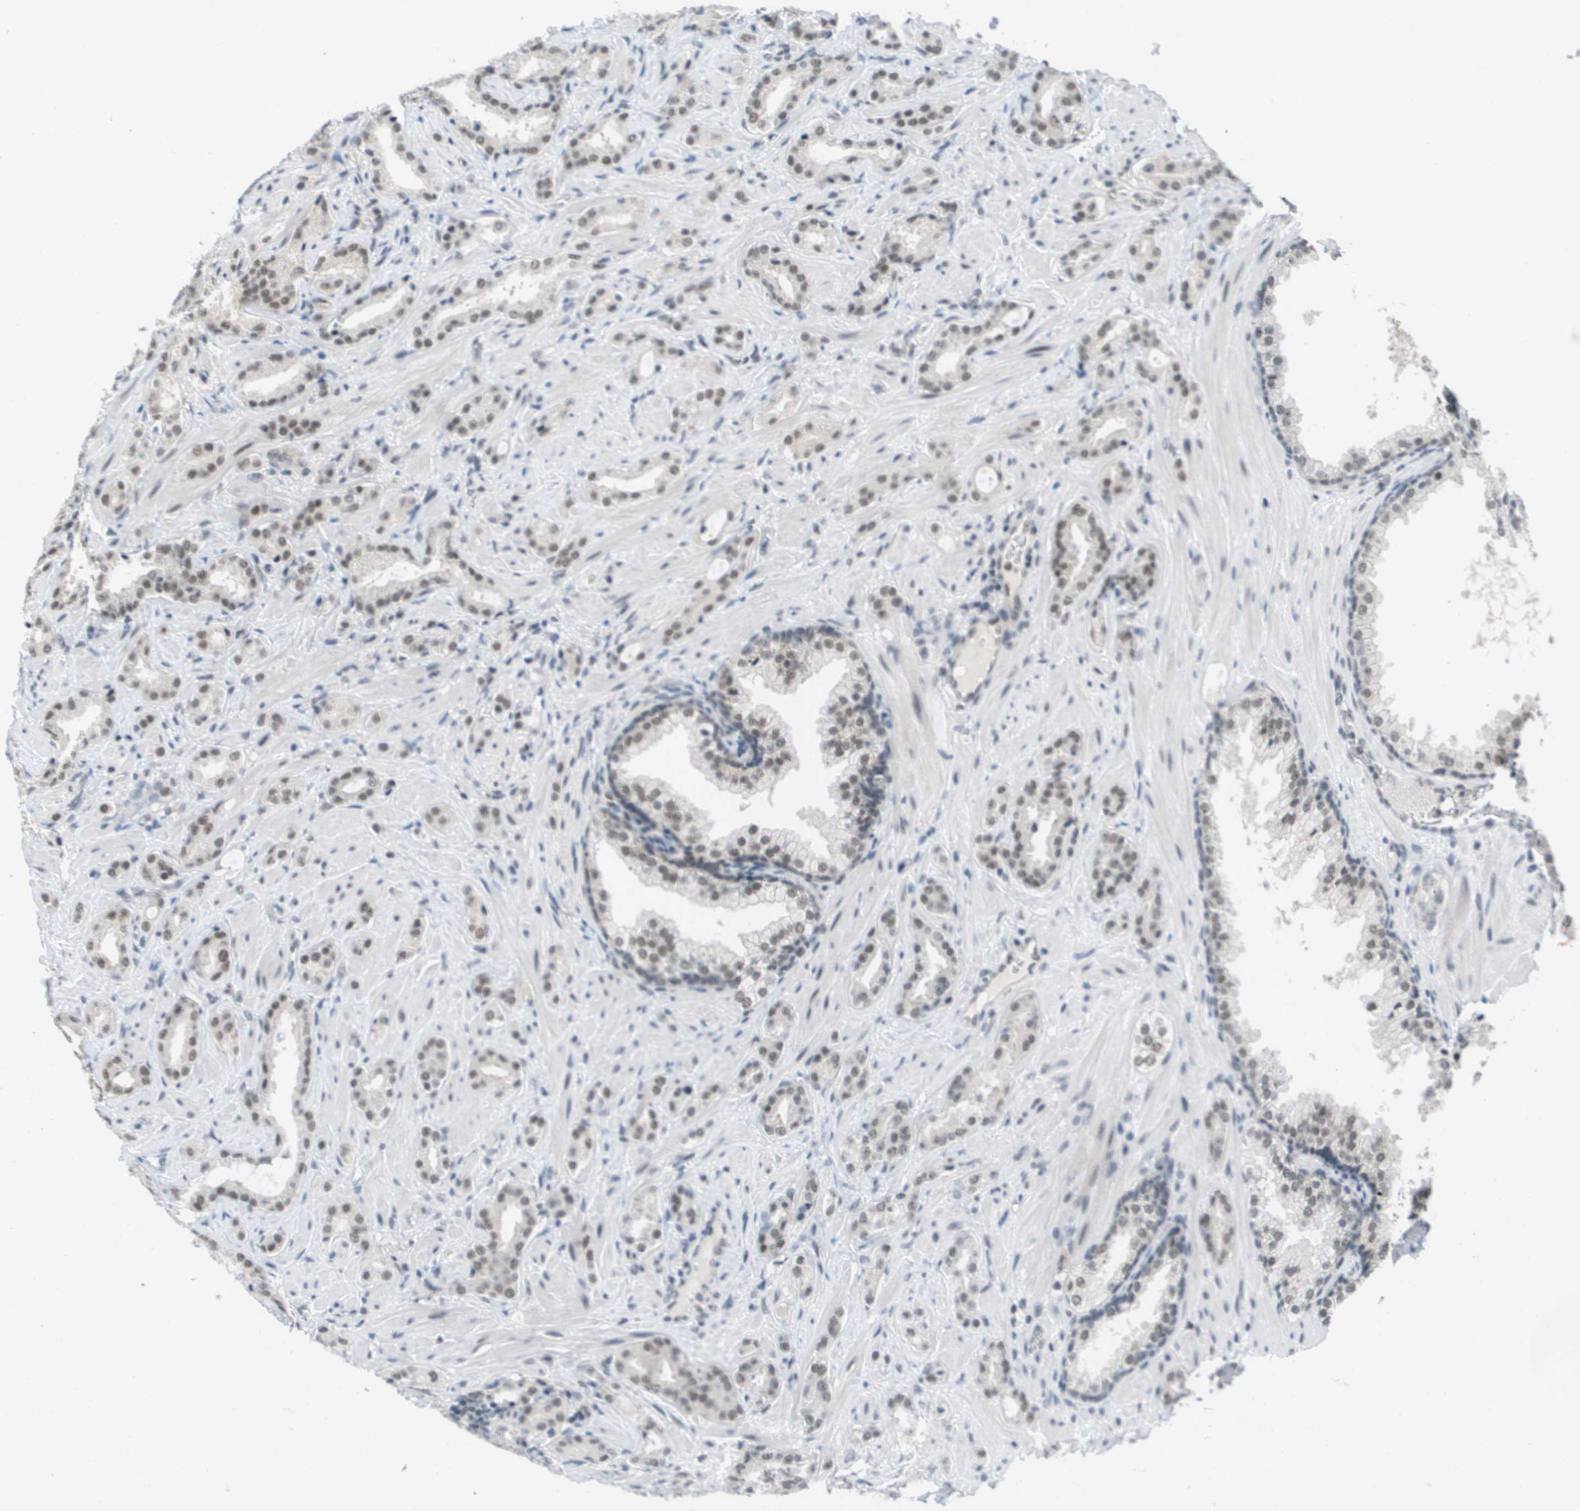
{"staining": {"intensity": "weak", "quantity": ">75%", "location": "nuclear"}, "tissue": "prostate cancer", "cell_type": "Tumor cells", "image_type": "cancer", "snomed": [{"axis": "morphology", "description": "Adenocarcinoma, High grade"}, {"axis": "topography", "description": "Prostate"}], "caption": "The immunohistochemical stain shows weak nuclear staining in tumor cells of high-grade adenocarcinoma (prostate) tissue.", "gene": "ISY1", "patient": {"sex": "male", "age": 64}}